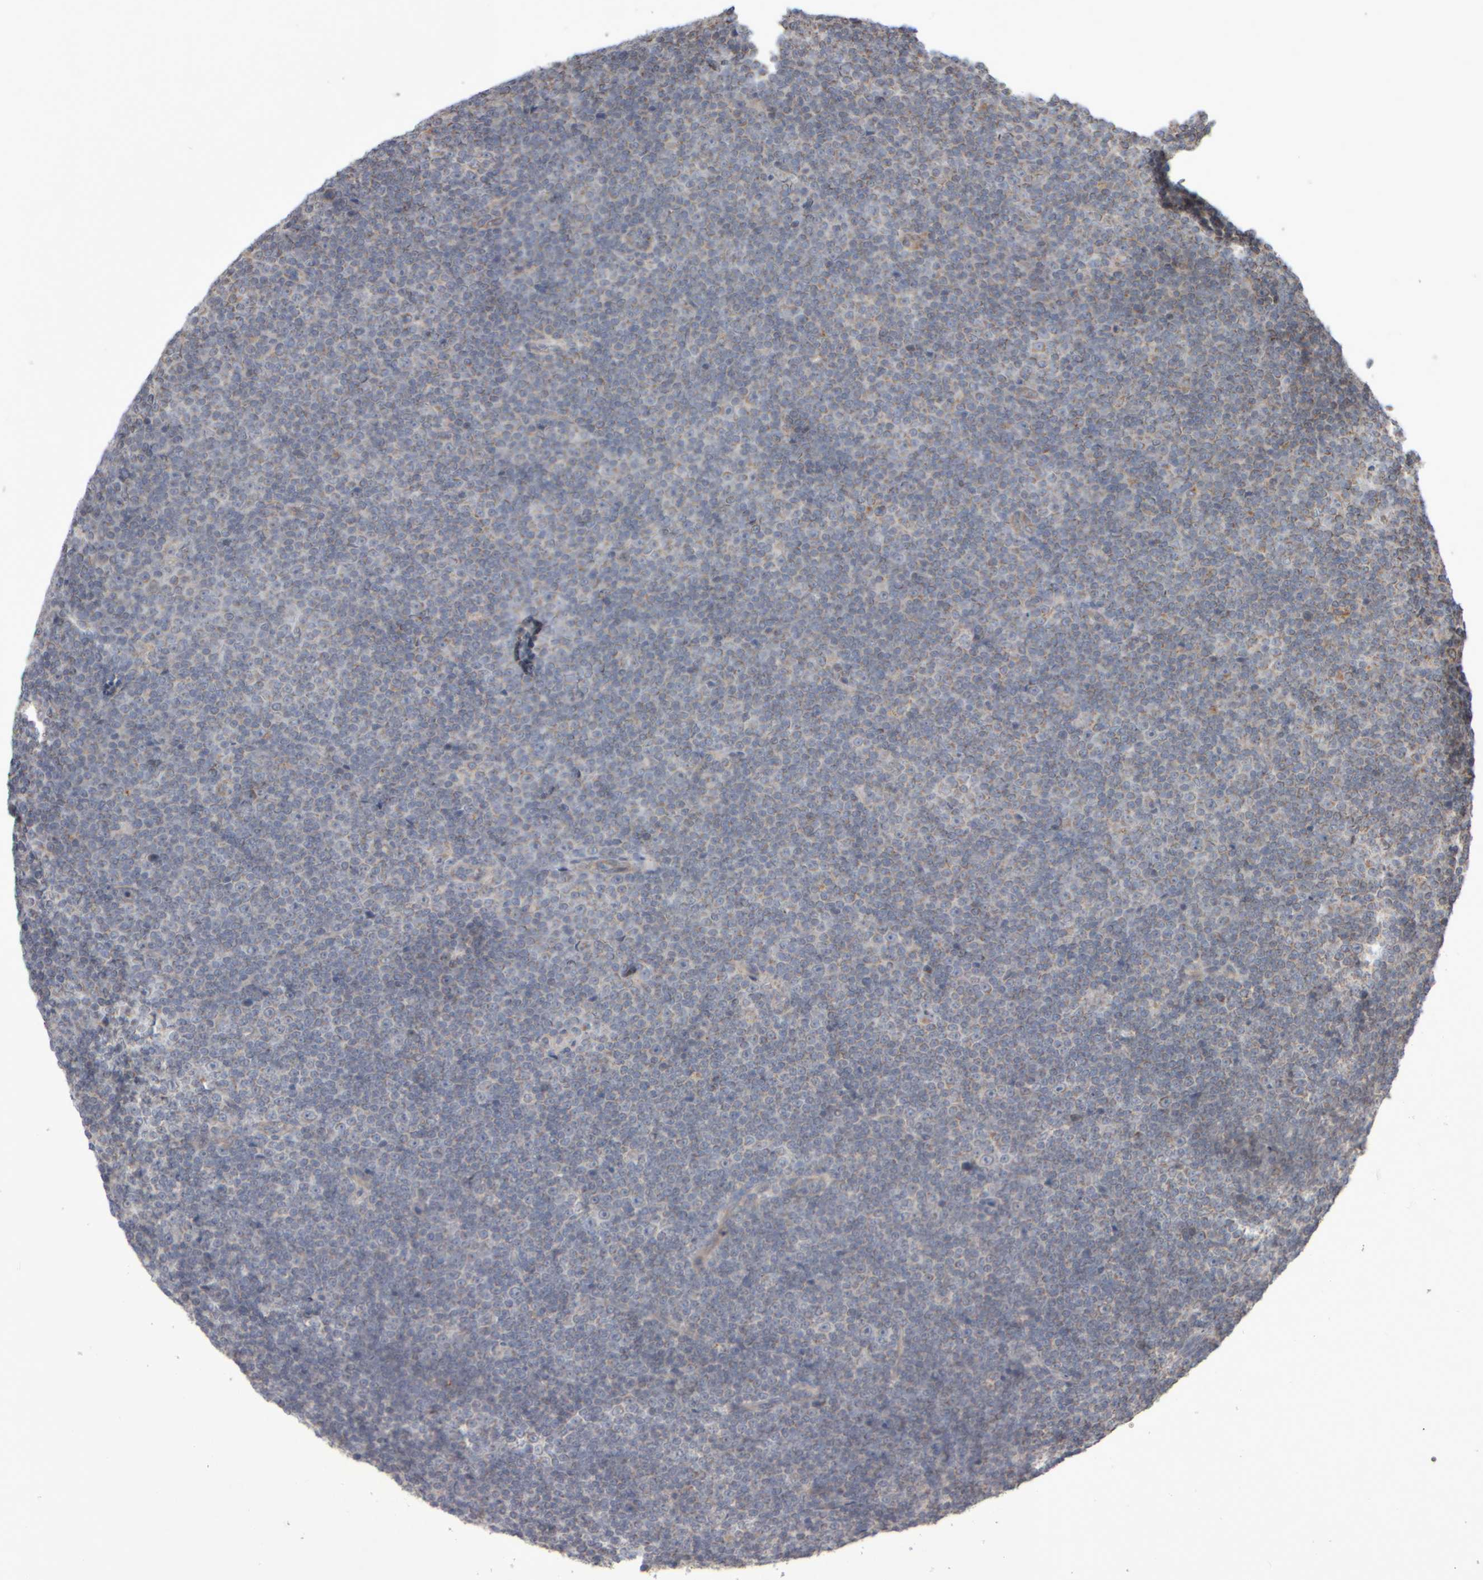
{"staining": {"intensity": "weak", "quantity": "<25%", "location": "cytoplasmic/membranous"}, "tissue": "lymphoma", "cell_type": "Tumor cells", "image_type": "cancer", "snomed": [{"axis": "morphology", "description": "Malignant lymphoma, non-Hodgkin's type, Low grade"}, {"axis": "topography", "description": "Lymph node"}], "caption": "A photomicrograph of human low-grade malignant lymphoma, non-Hodgkin's type is negative for staining in tumor cells. (Brightfield microscopy of DAB (3,3'-diaminobenzidine) IHC at high magnification).", "gene": "SCO1", "patient": {"sex": "female", "age": 67}}